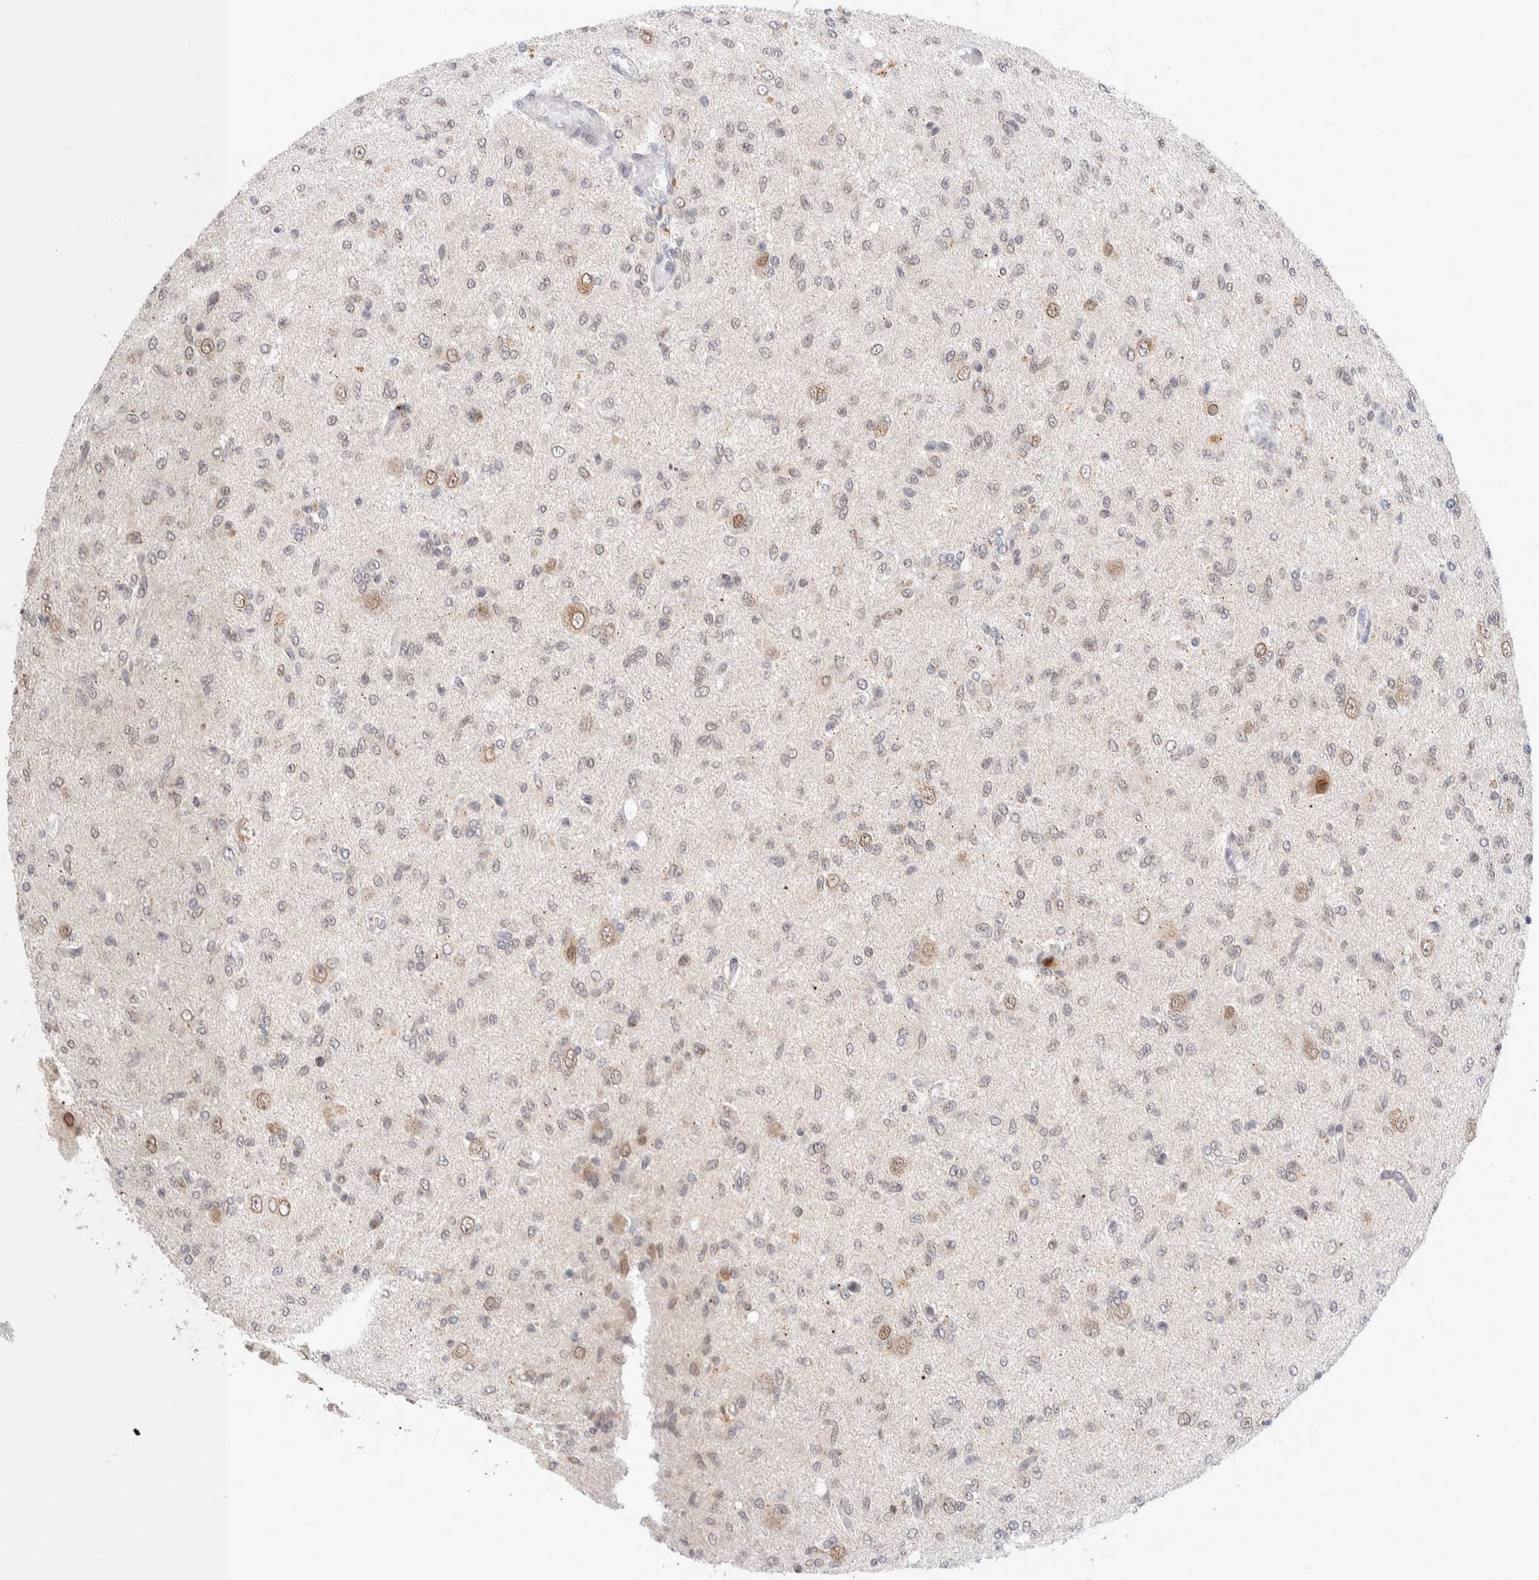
{"staining": {"intensity": "weak", "quantity": "25%-75%", "location": "cytoplasmic/membranous,nuclear"}, "tissue": "glioma", "cell_type": "Tumor cells", "image_type": "cancer", "snomed": [{"axis": "morphology", "description": "Glioma, malignant, High grade"}, {"axis": "topography", "description": "Brain"}], "caption": "Immunohistochemical staining of glioma demonstrates low levels of weak cytoplasmic/membranous and nuclear protein expression in approximately 25%-75% of tumor cells.", "gene": "CRAT", "patient": {"sex": "female", "age": 59}}